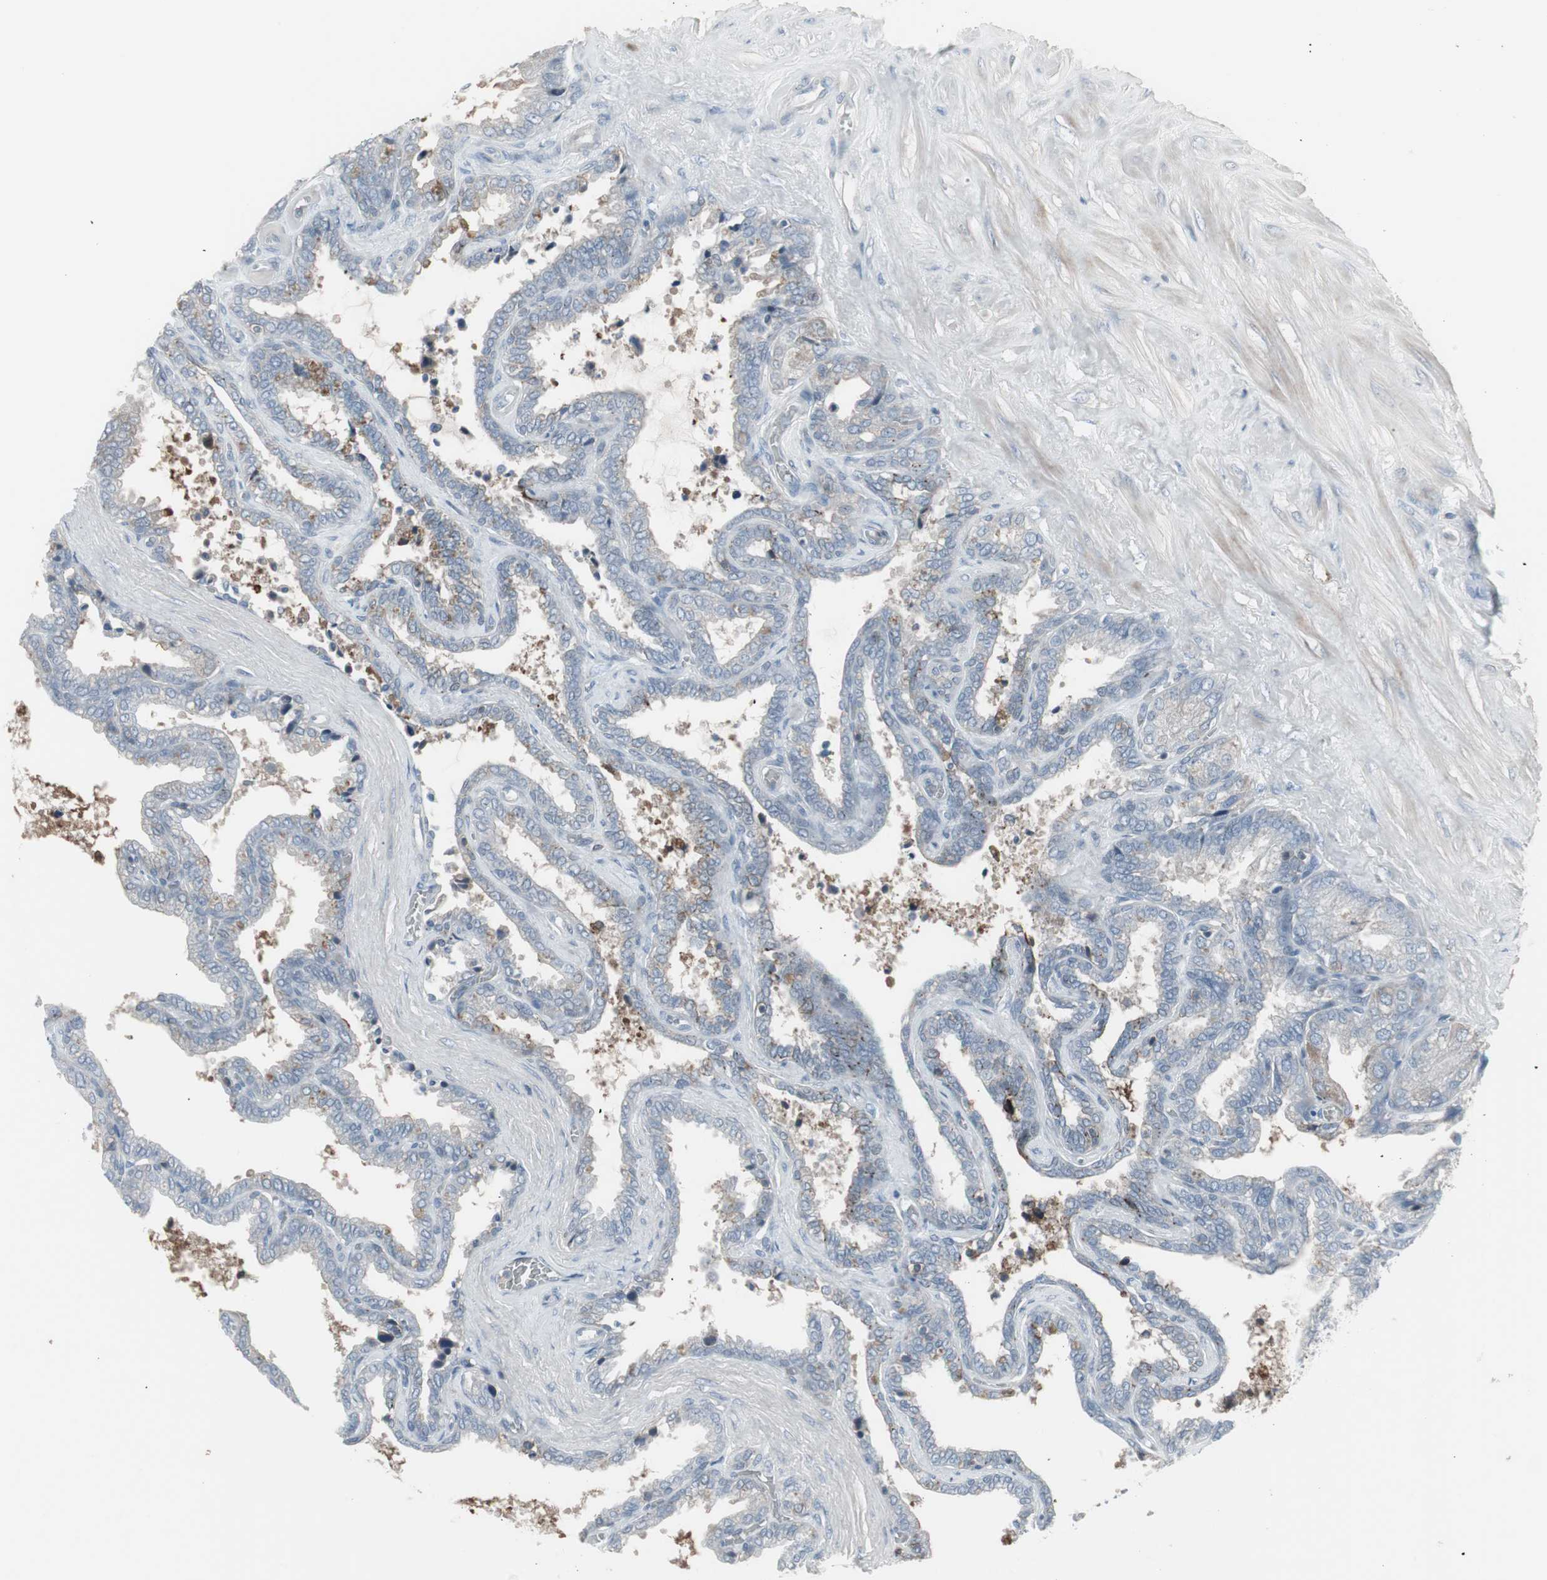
{"staining": {"intensity": "moderate", "quantity": "25%-75%", "location": "cytoplasmic/membranous"}, "tissue": "seminal vesicle", "cell_type": "Glandular cells", "image_type": "normal", "snomed": [{"axis": "morphology", "description": "Normal tissue, NOS"}, {"axis": "topography", "description": "Seminal veicle"}], "caption": "A brown stain labels moderate cytoplasmic/membranous positivity of a protein in glandular cells of benign seminal vesicle. (brown staining indicates protein expression, while blue staining denotes nuclei).", "gene": "ZSCAN32", "patient": {"sex": "male", "age": 46}}